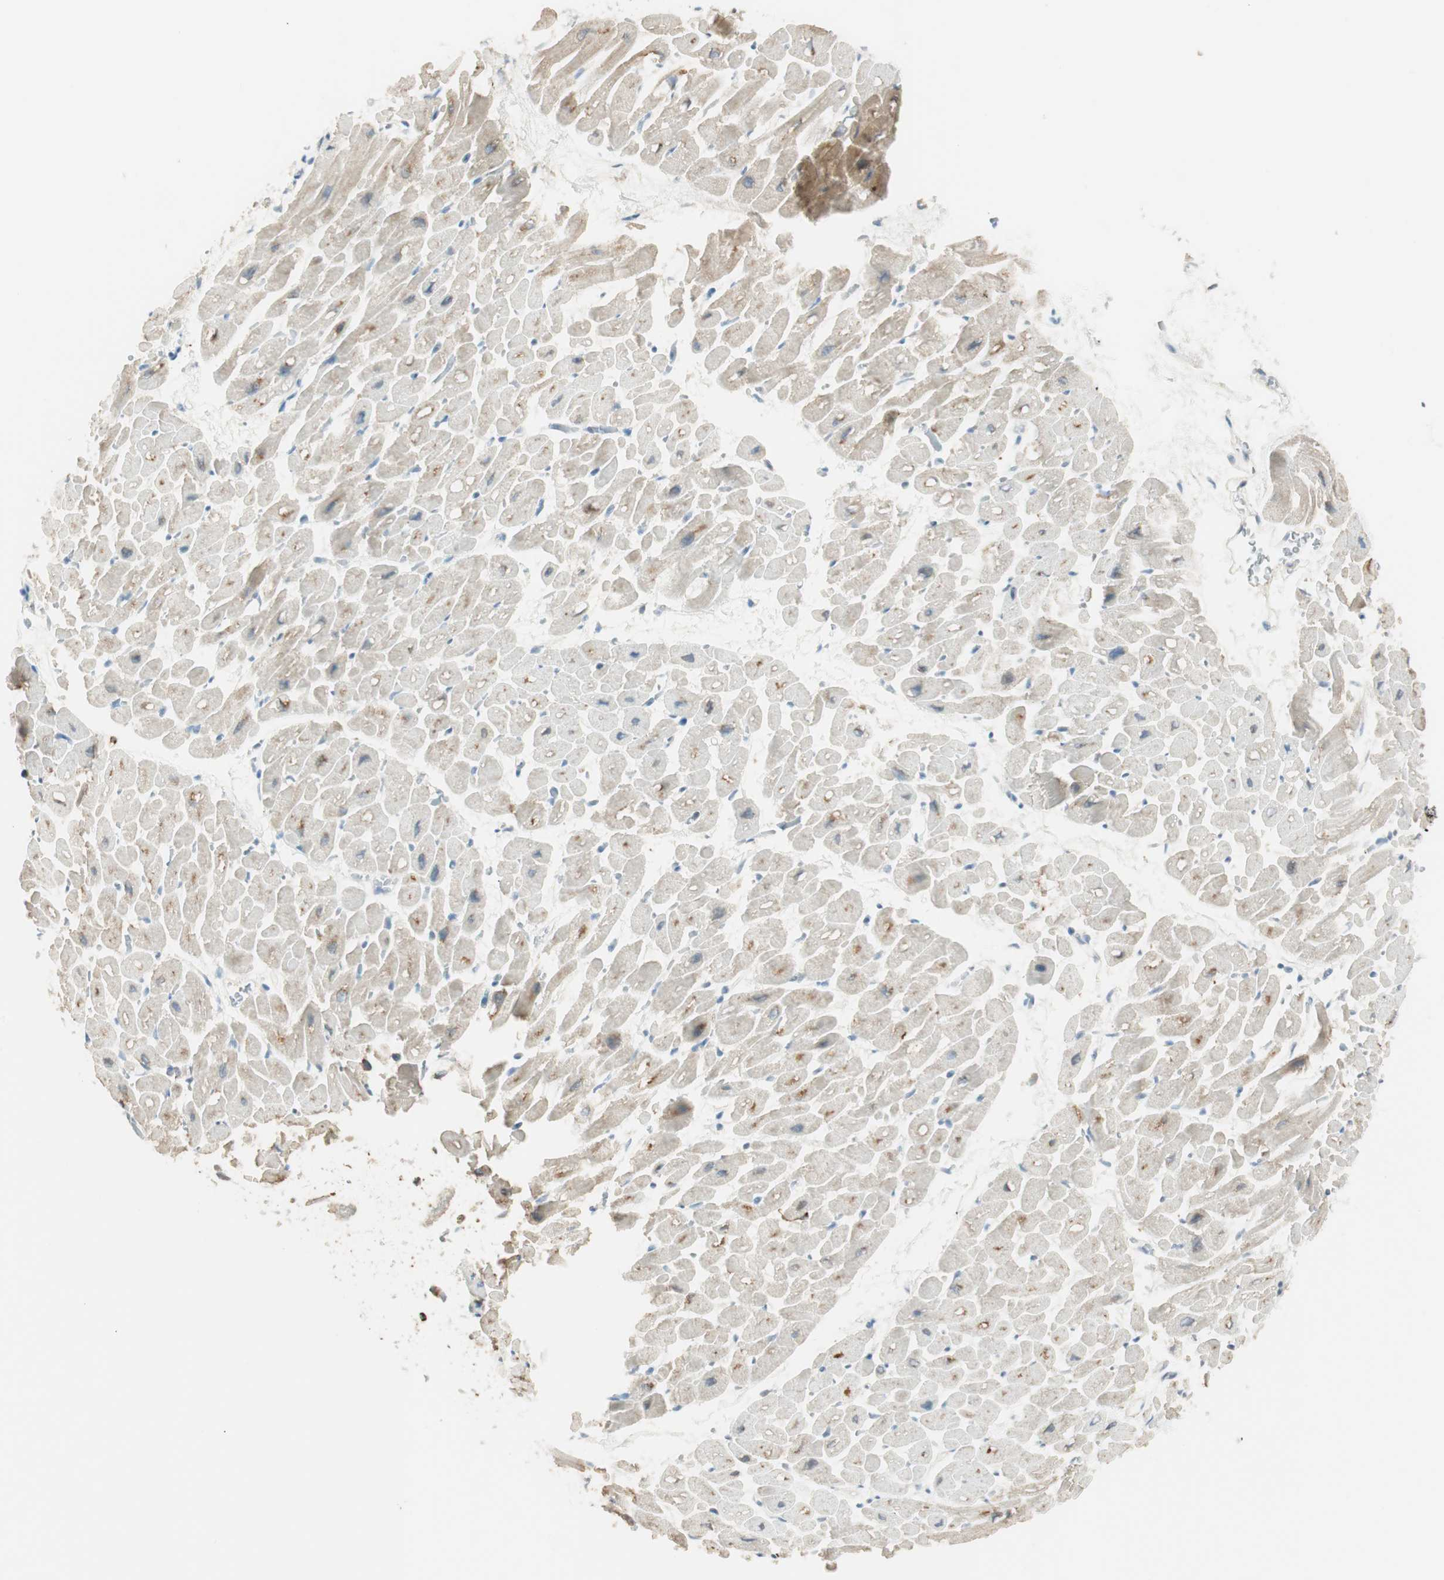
{"staining": {"intensity": "moderate", "quantity": ">75%", "location": "cytoplasmic/membranous"}, "tissue": "heart muscle", "cell_type": "Cardiomyocytes", "image_type": "normal", "snomed": [{"axis": "morphology", "description": "Normal tissue, NOS"}, {"axis": "topography", "description": "Heart"}], "caption": "This image shows unremarkable heart muscle stained with immunohistochemistry to label a protein in brown. The cytoplasmic/membranous of cardiomyocytes show moderate positivity for the protein. Nuclei are counter-stained blue.", "gene": "HPGD", "patient": {"sex": "male", "age": 45}}